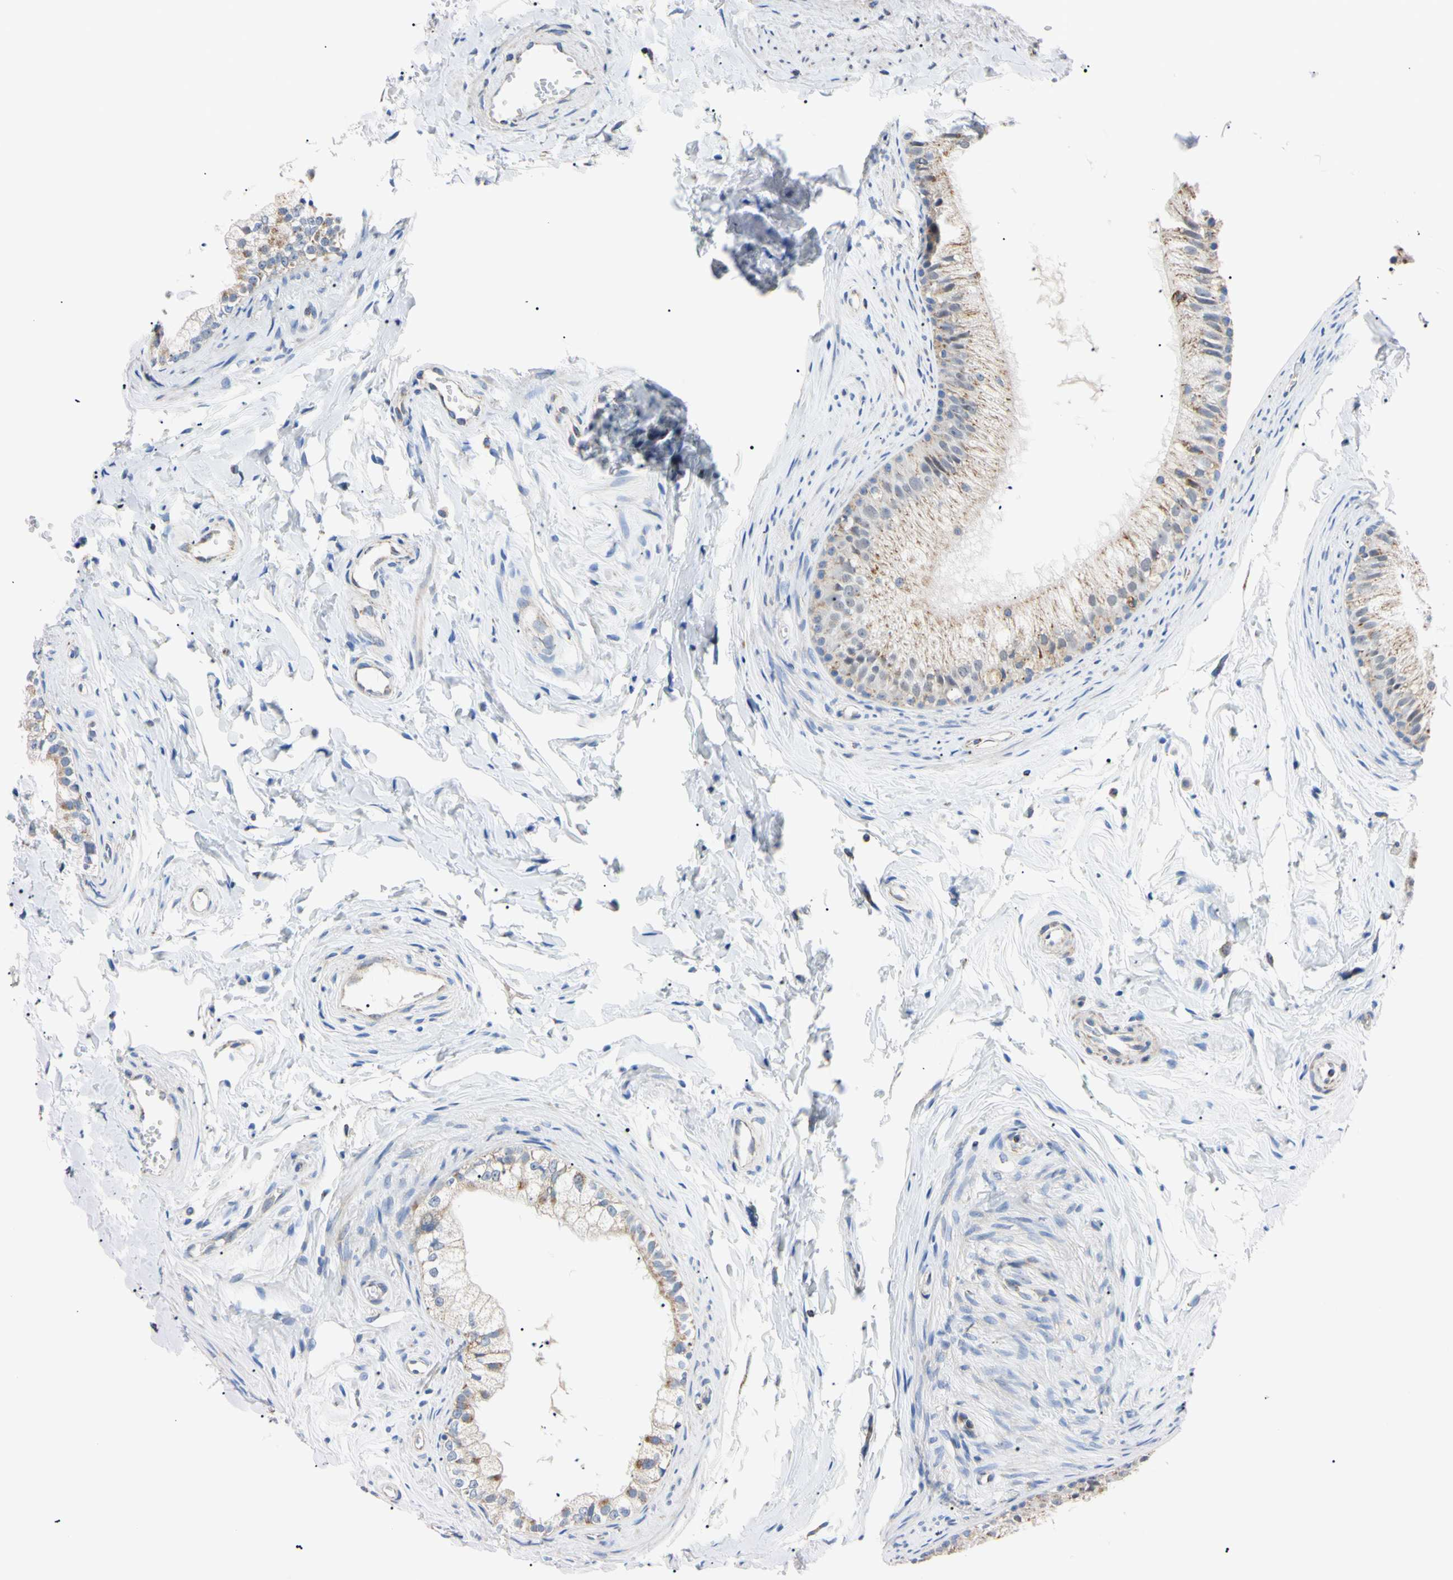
{"staining": {"intensity": "moderate", "quantity": "25%-75%", "location": "cytoplasmic/membranous"}, "tissue": "epididymis", "cell_type": "Glandular cells", "image_type": "normal", "snomed": [{"axis": "morphology", "description": "Normal tissue, NOS"}, {"axis": "topography", "description": "Epididymis"}], "caption": "Immunohistochemical staining of unremarkable epididymis displays moderate cytoplasmic/membranous protein expression in about 25%-75% of glandular cells. The staining was performed using DAB (3,3'-diaminobenzidine) to visualize the protein expression in brown, while the nuclei were stained in blue with hematoxylin (Magnification: 20x).", "gene": "CLPP", "patient": {"sex": "male", "age": 56}}